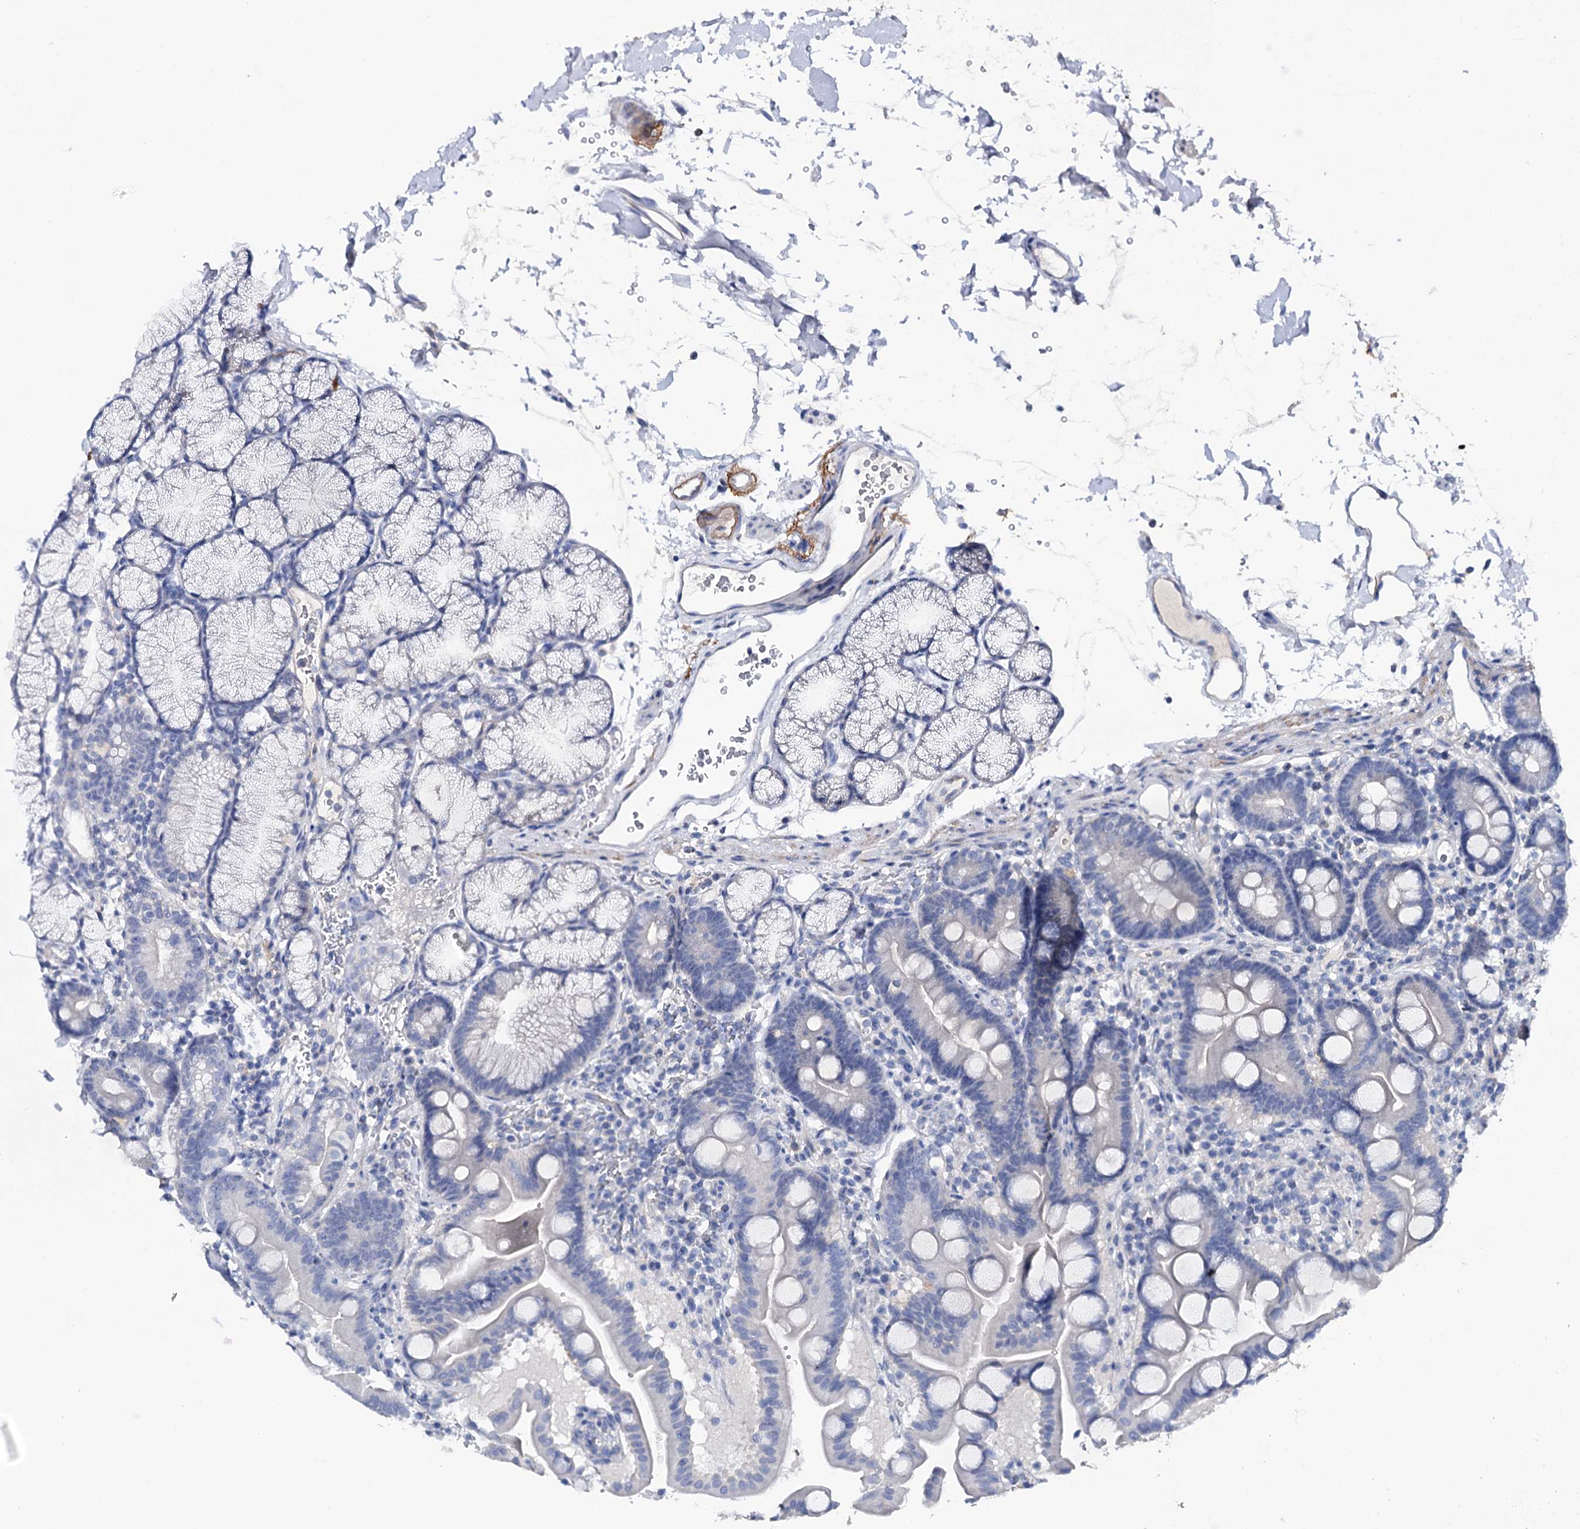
{"staining": {"intensity": "negative", "quantity": "none", "location": "none"}, "tissue": "duodenum", "cell_type": "Glandular cells", "image_type": "normal", "snomed": [{"axis": "morphology", "description": "Normal tissue, NOS"}, {"axis": "topography", "description": "Duodenum"}], "caption": "Immunohistochemistry micrograph of unremarkable duodenum: human duodenum stained with DAB (3,3'-diaminobenzidine) displays no significant protein expression in glandular cells. (Stains: DAB (3,3'-diaminobenzidine) immunohistochemistry with hematoxylin counter stain, Microscopy: brightfield microscopy at high magnification).", "gene": "EPYC", "patient": {"sex": "male", "age": 54}}